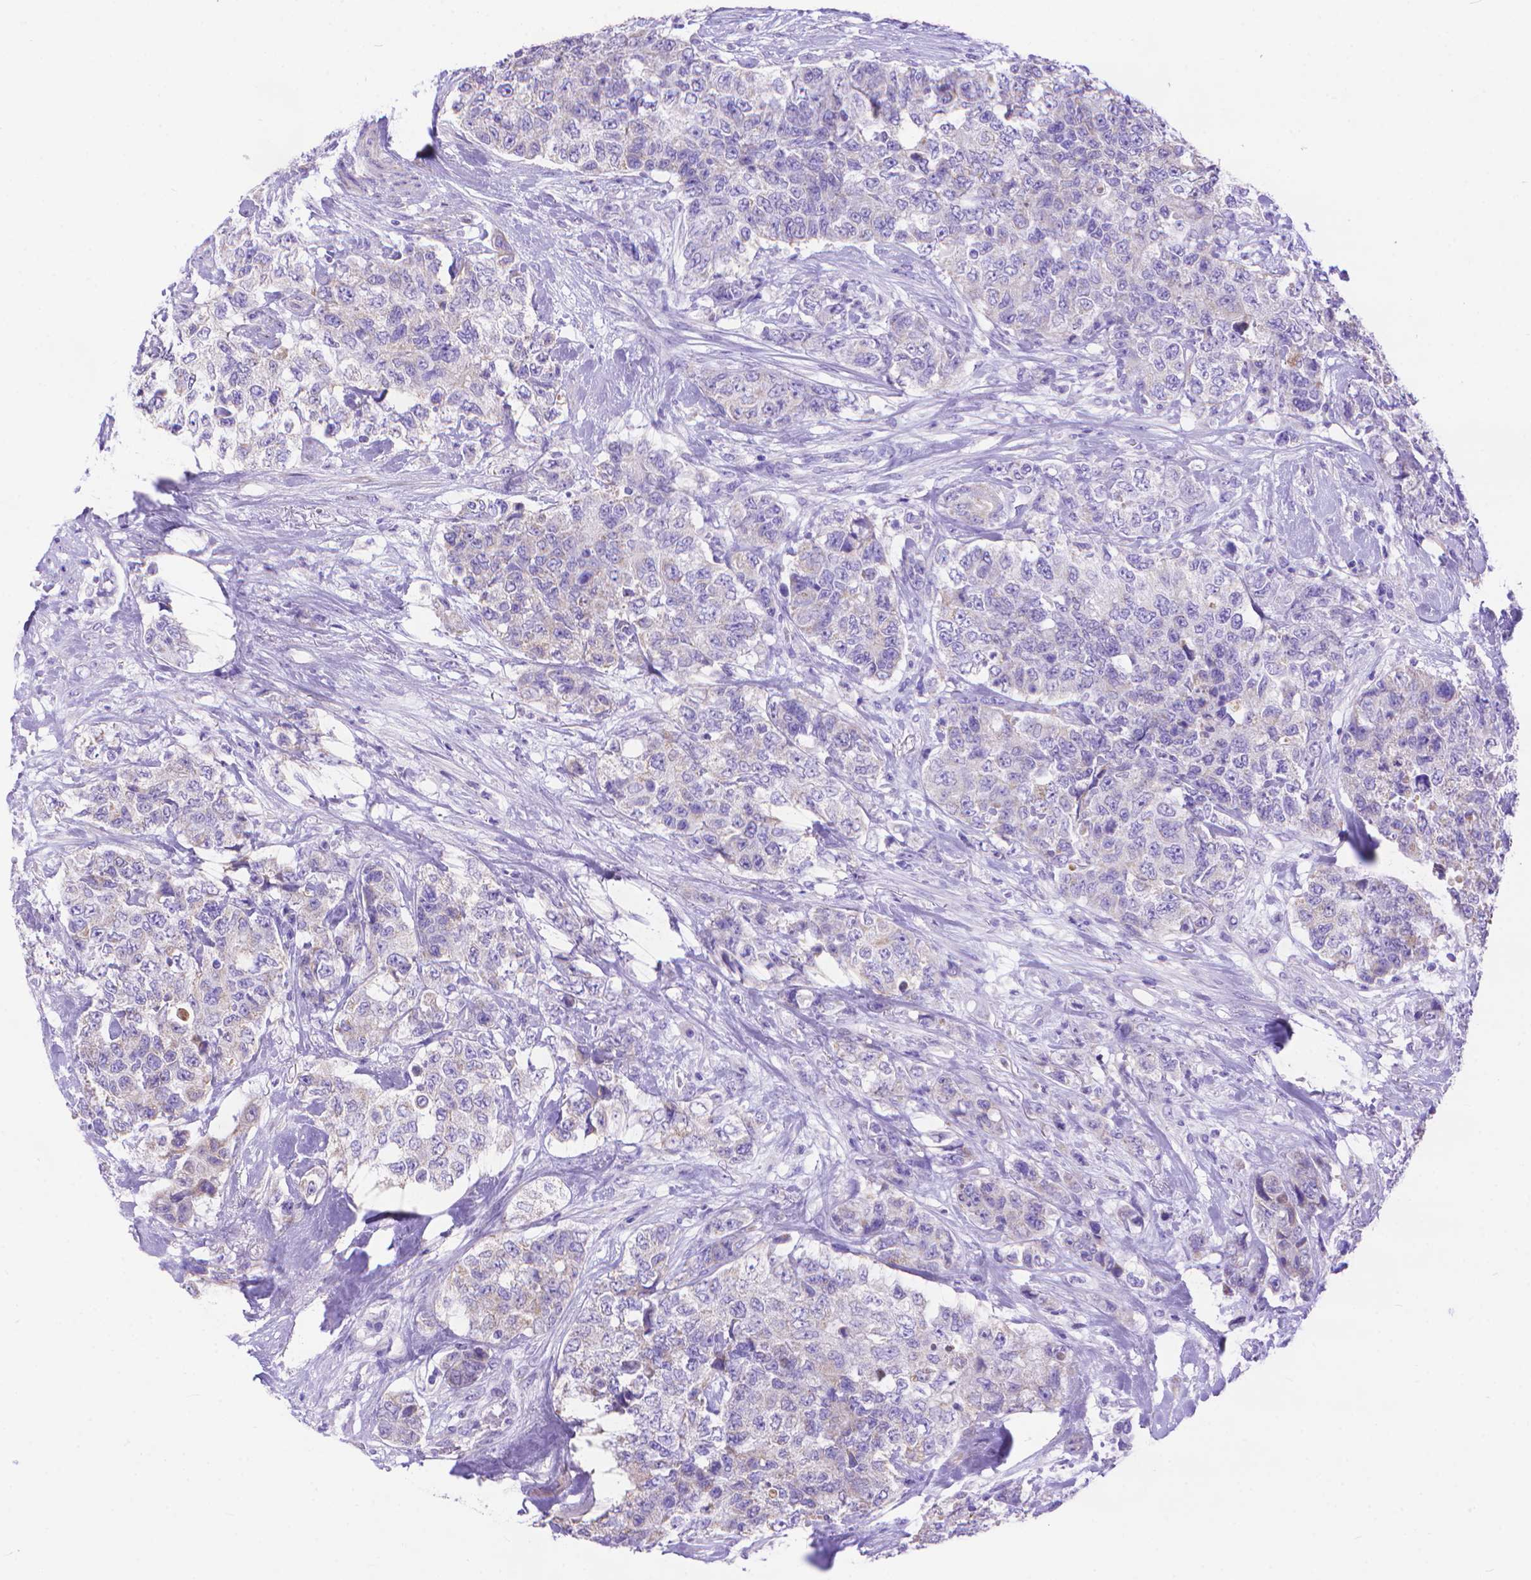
{"staining": {"intensity": "negative", "quantity": "none", "location": "none"}, "tissue": "urothelial cancer", "cell_type": "Tumor cells", "image_type": "cancer", "snomed": [{"axis": "morphology", "description": "Urothelial carcinoma, High grade"}, {"axis": "topography", "description": "Urinary bladder"}], "caption": "Tumor cells are negative for brown protein staining in urothelial cancer.", "gene": "DHRS2", "patient": {"sex": "female", "age": 78}}